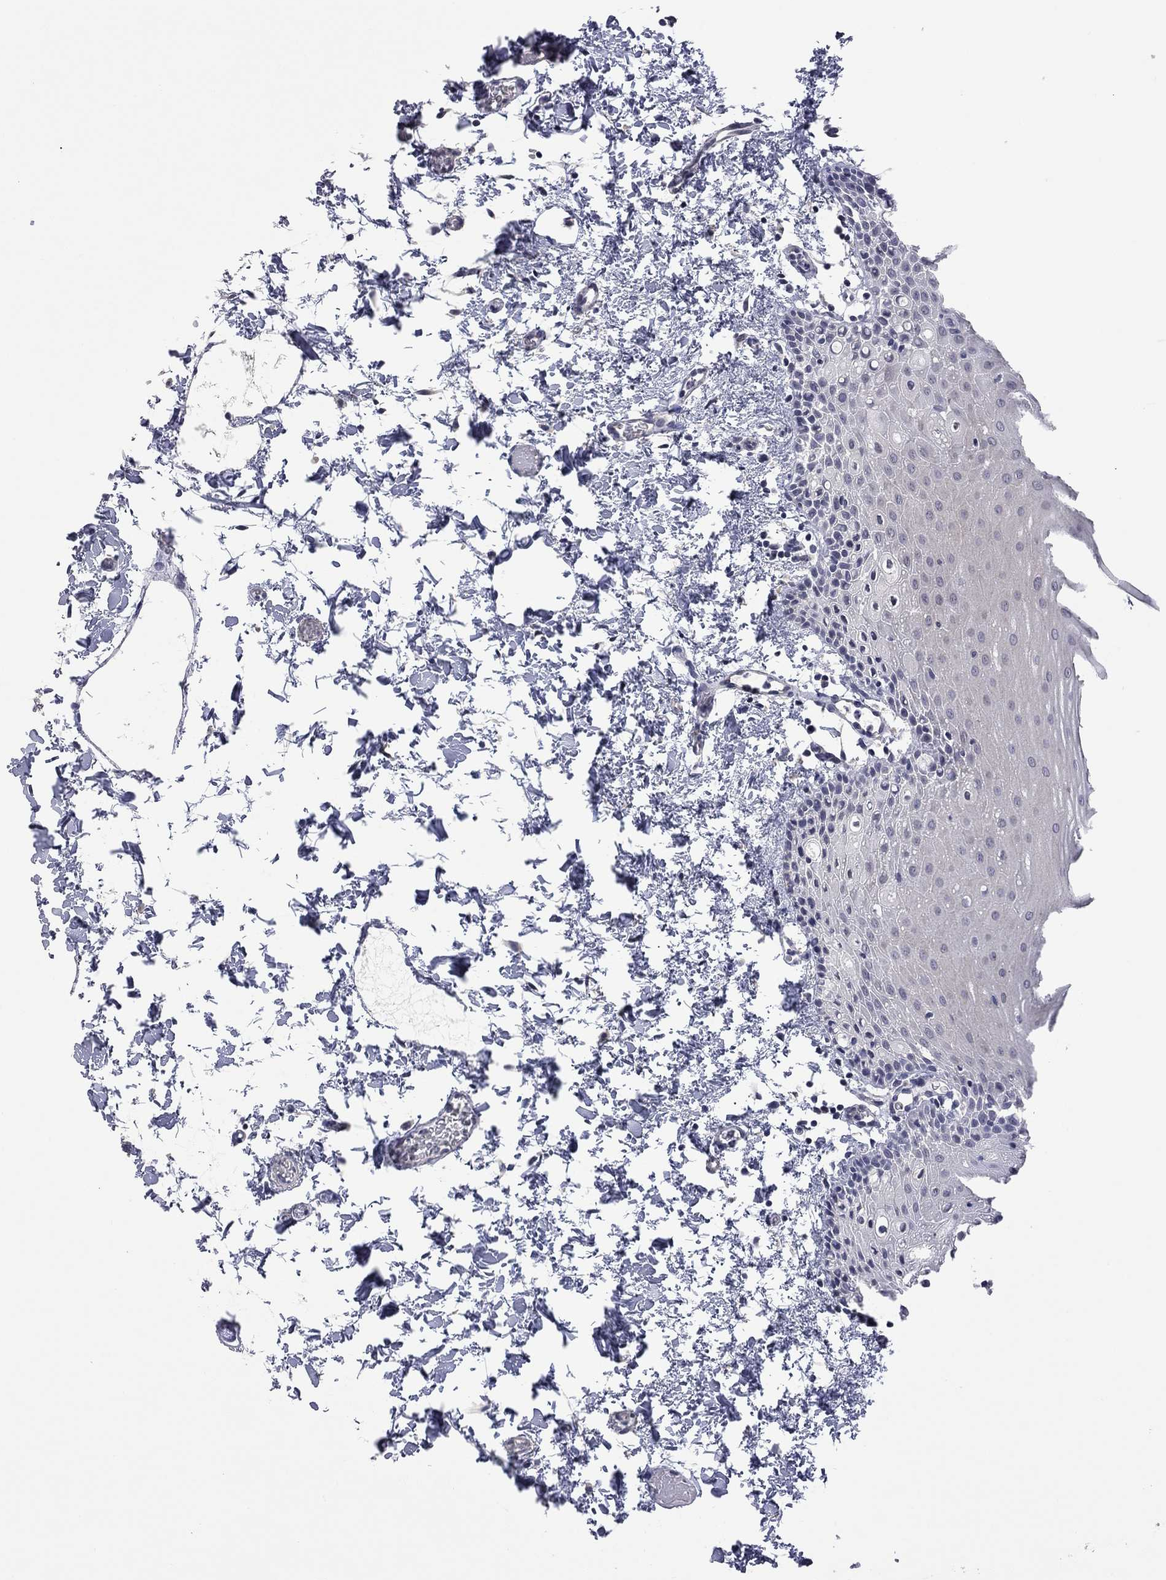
{"staining": {"intensity": "negative", "quantity": "none", "location": "none"}, "tissue": "oral mucosa", "cell_type": "Squamous epithelial cells", "image_type": "normal", "snomed": [{"axis": "morphology", "description": "Normal tissue, NOS"}, {"axis": "topography", "description": "Oral tissue"}], "caption": "Immunohistochemistry photomicrograph of normal oral mucosa stained for a protein (brown), which exhibits no expression in squamous epithelial cells.", "gene": "FABP12", "patient": {"sex": "male", "age": 81}}